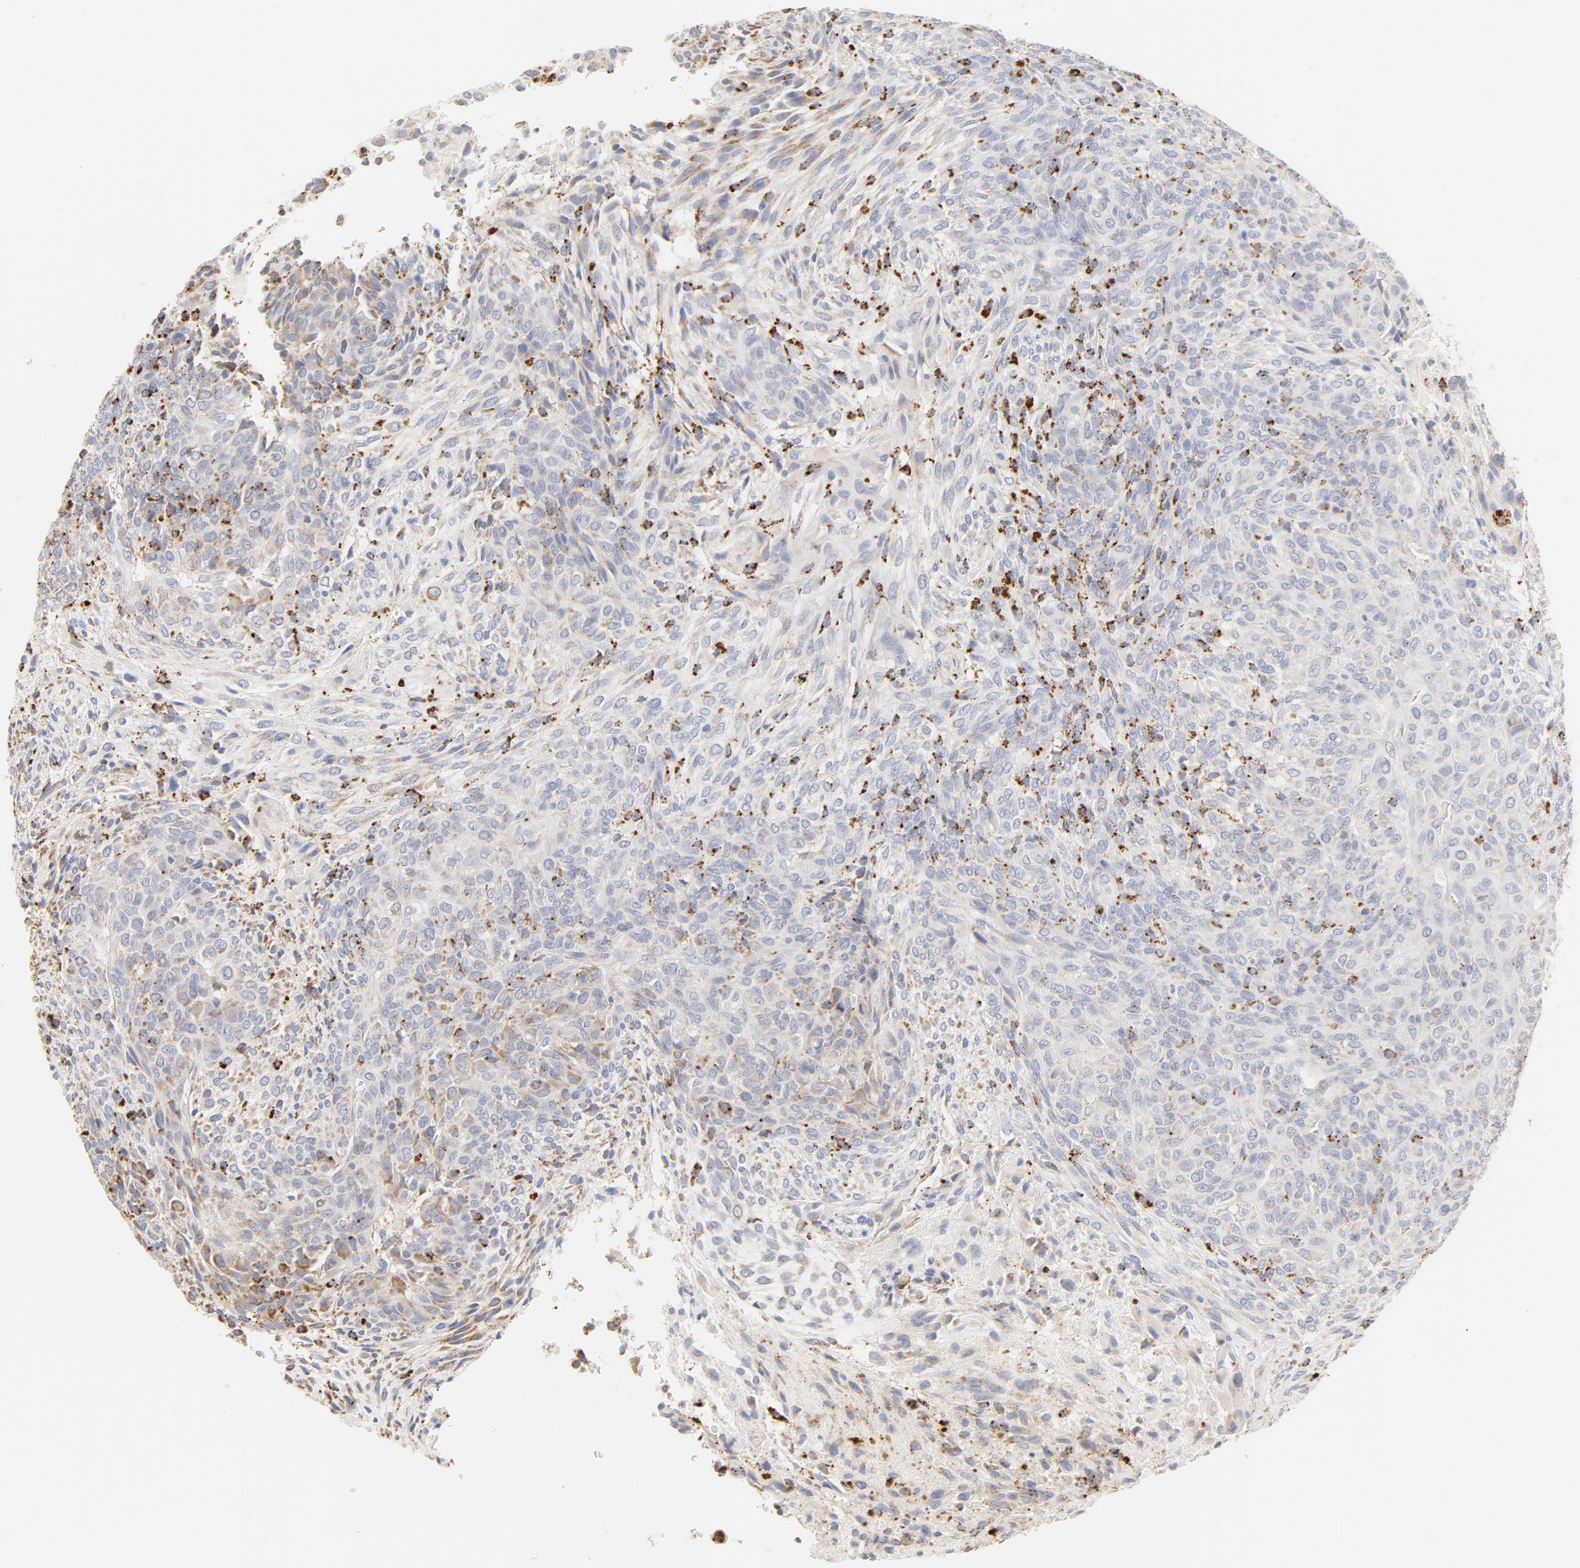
{"staining": {"intensity": "strong", "quantity": "<25%", "location": "cytoplasmic/membranous"}, "tissue": "glioma", "cell_type": "Tumor cells", "image_type": "cancer", "snomed": [{"axis": "morphology", "description": "Glioma, malignant, High grade"}, {"axis": "topography", "description": "Cerebral cortex"}], "caption": "The image shows staining of glioma, revealing strong cytoplasmic/membranous protein staining (brown color) within tumor cells.", "gene": "CTSH", "patient": {"sex": "female", "age": 55}}